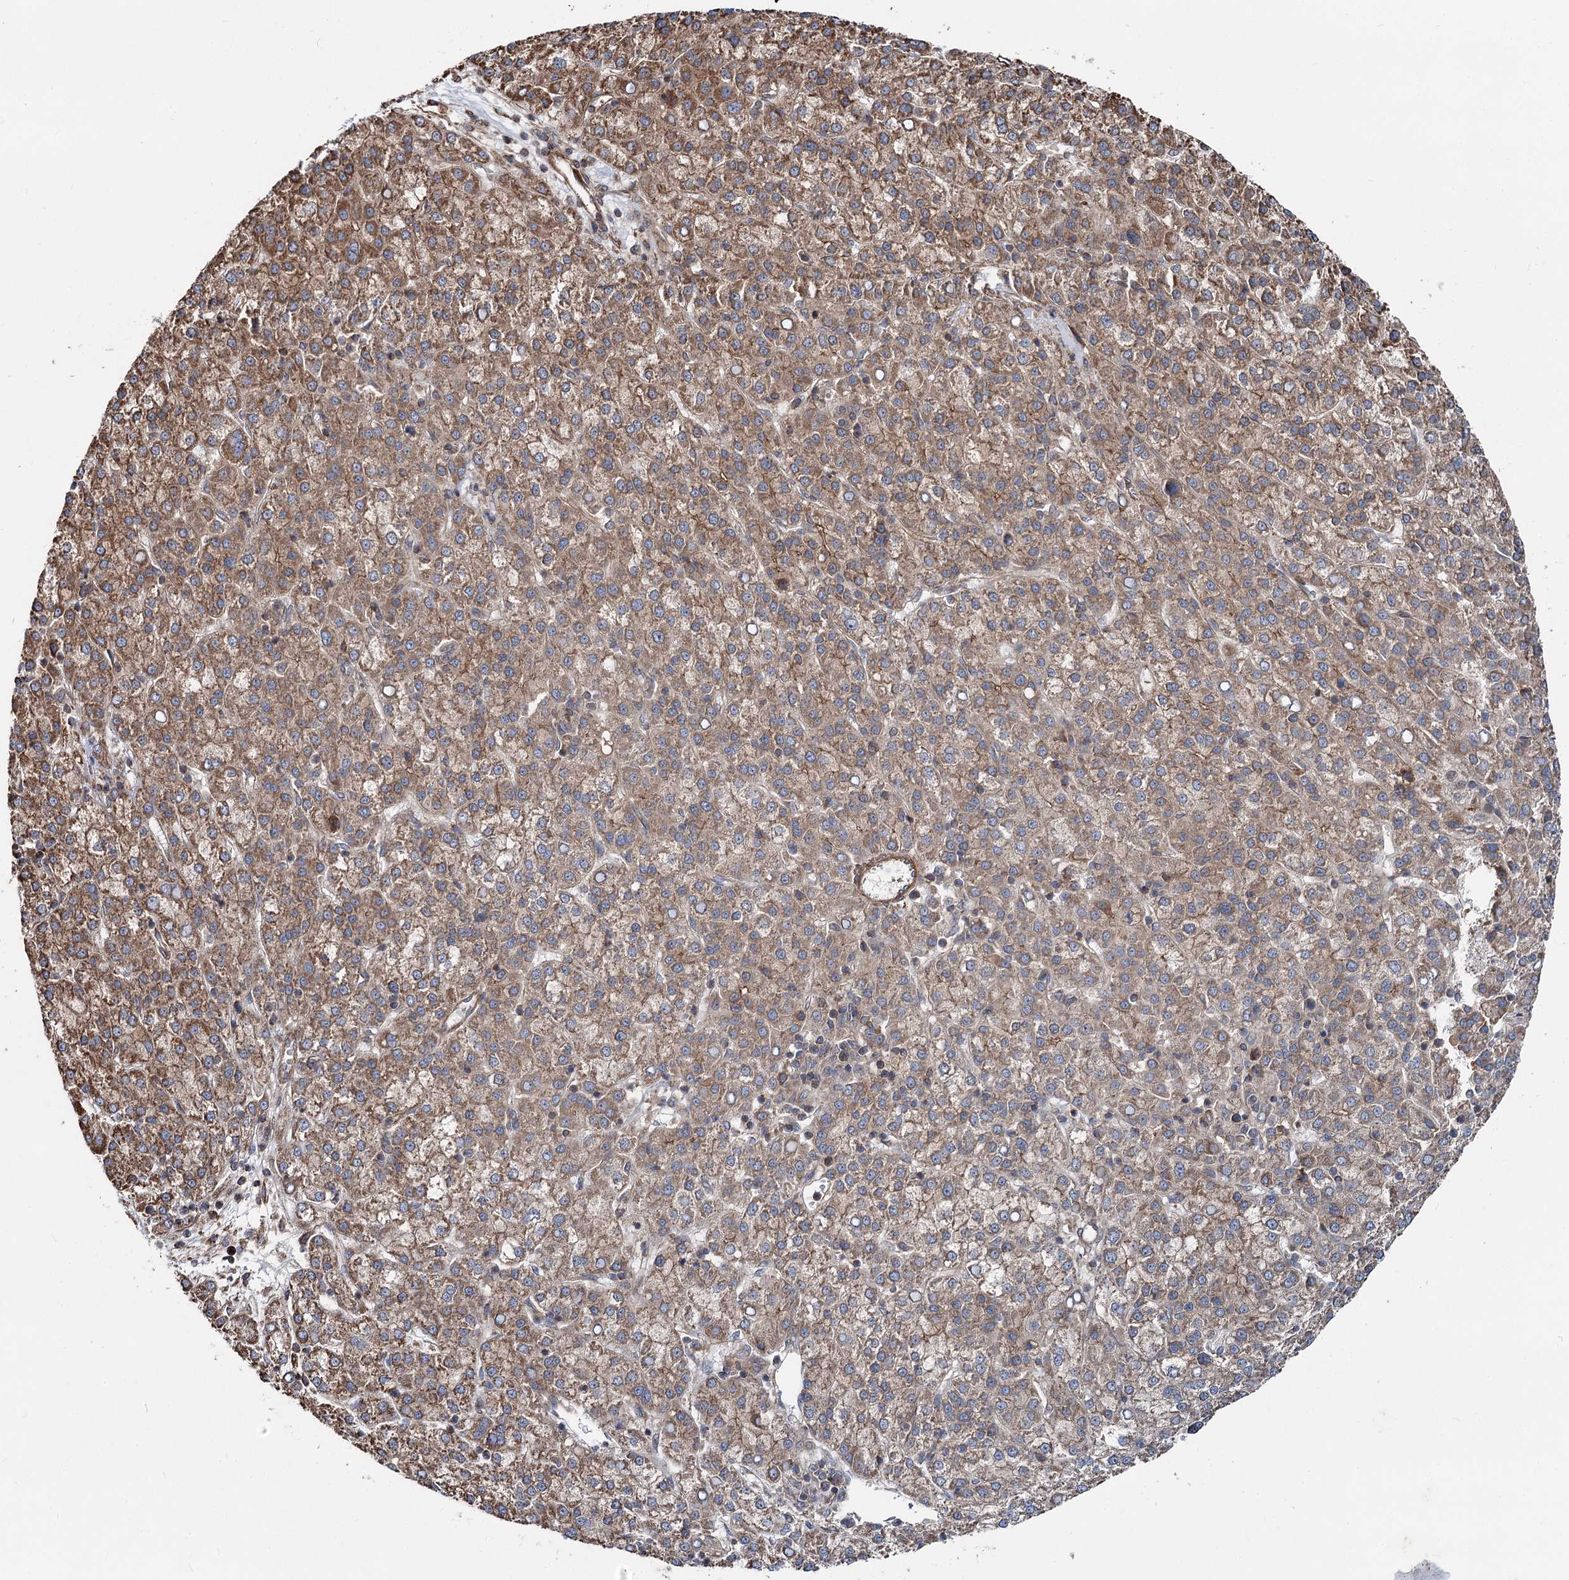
{"staining": {"intensity": "moderate", "quantity": ">75%", "location": "cytoplasmic/membranous"}, "tissue": "liver cancer", "cell_type": "Tumor cells", "image_type": "cancer", "snomed": [{"axis": "morphology", "description": "Carcinoma, Hepatocellular, NOS"}, {"axis": "topography", "description": "Liver"}], "caption": "A histopathology image of human liver hepatocellular carcinoma stained for a protein demonstrates moderate cytoplasmic/membranous brown staining in tumor cells. Immunohistochemistry stains the protein in brown and the nuclei are stained blue.", "gene": "ITFG2", "patient": {"sex": "female", "age": 58}}